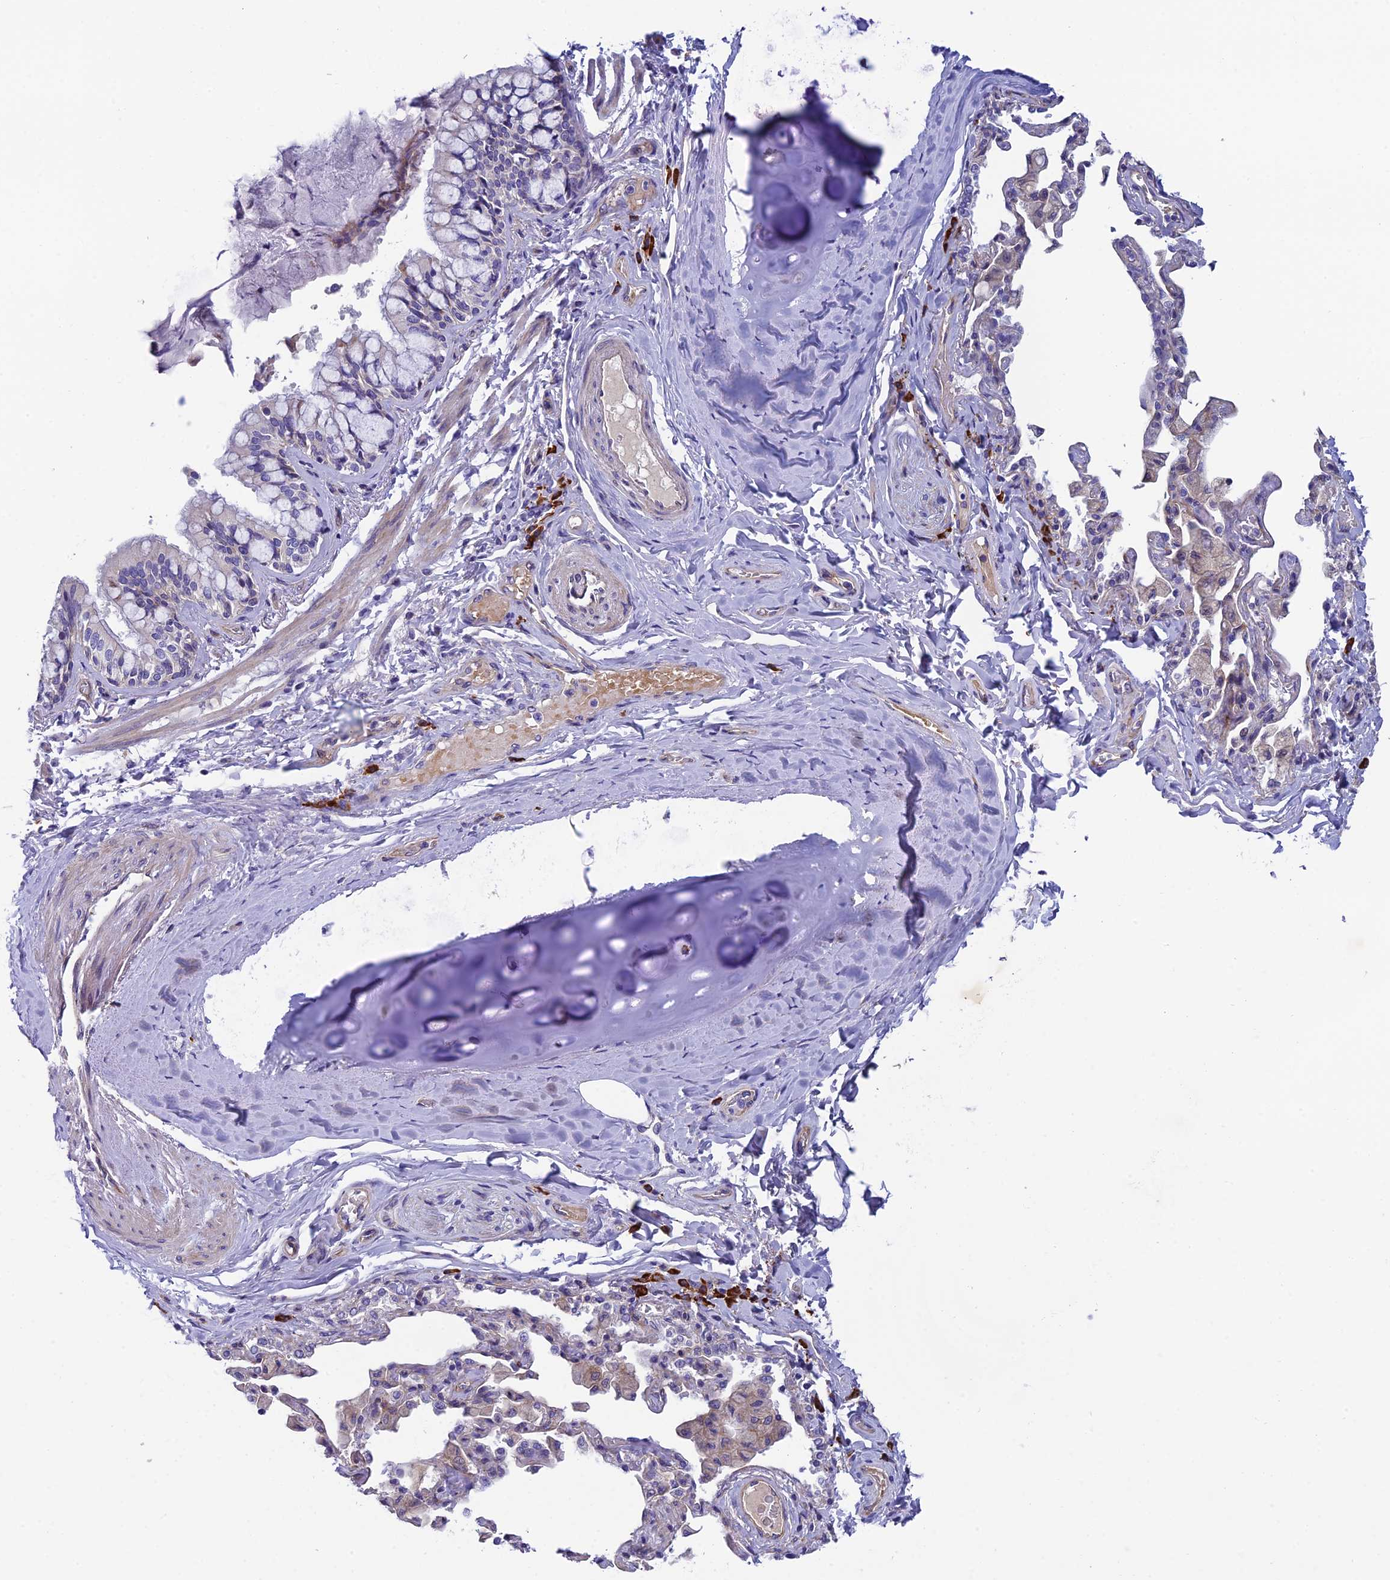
{"staining": {"intensity": "weak", "quantity": "<25%", "location": "cytoplasmic/membranous"}, "tissue": "bronchus", "cell_type": "Respiratory epithelial cells", "image_type": "normal", "snomed": [{"axis": "morphology", "description": "Normal tissue, NOS"}, {"axis": "morphology", "description": "Inflammation, NOS"}, {"axis": "topography", "description": "Bronchus"}, {"axis": "topography", "description": "Lung"}], "caption": "Immunohistochemistry (IHC) image of unremarkable bronchus: human bronchus stained with DAB (3,3'-diaminobenzidine) exhibits no significant protein staining in respiratory epithelial cells. The staining was performed using DAB (3,3'-diaminobenzidine) to visualize the protein expression in brown, while the nuclei were stained in blue with hematoxylin (Magnification: 20x).", "gene": "MACIR", "patient": {"sex": "female", "age": 46}}